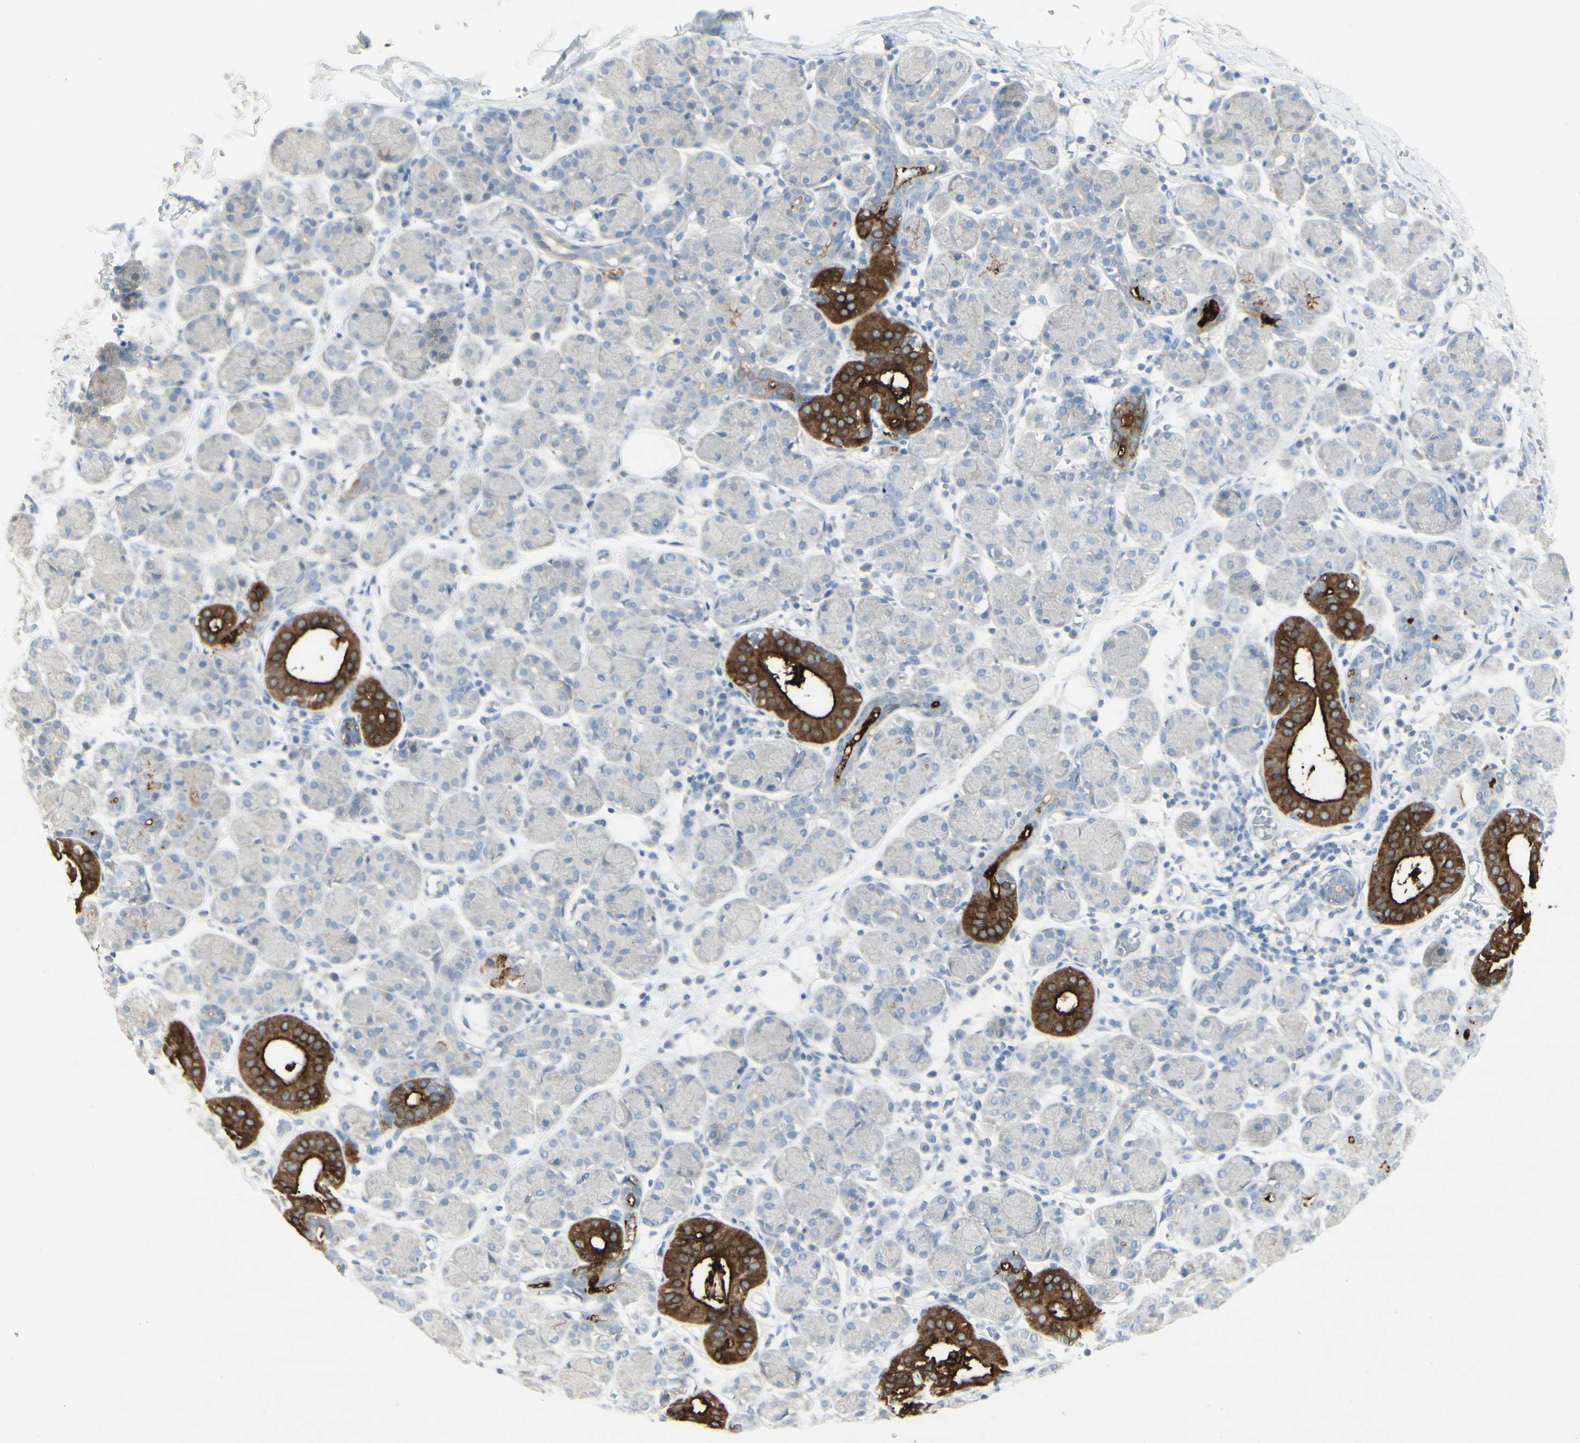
{"staining": {"intensity": "strong", "quantity": "<25%", "location": "cytoplasmic/membranous"}, "tissue": "salivary gland", "cell_type": "Glandular cells", "image_type": "normal", "snomed": [{"axis": "morphology", "description": "Normal tissue, NOS"}, {"axis": "morphology", "description": "Inflammation, NOS"}, {"axis": "topography", "description": "Lymph node"}, {"axis": "topography", "description": "Salivary gland"}], "caption": "Immunohistochemistry (IHC) of unremarkable salivary gland demonstrates medium levels of strong cytoplasmic/membranous positivity in approximately <25% of glandular cells.", "gene": "ATP6V1B1", "patient": {"sex": "male", "age": 3}}